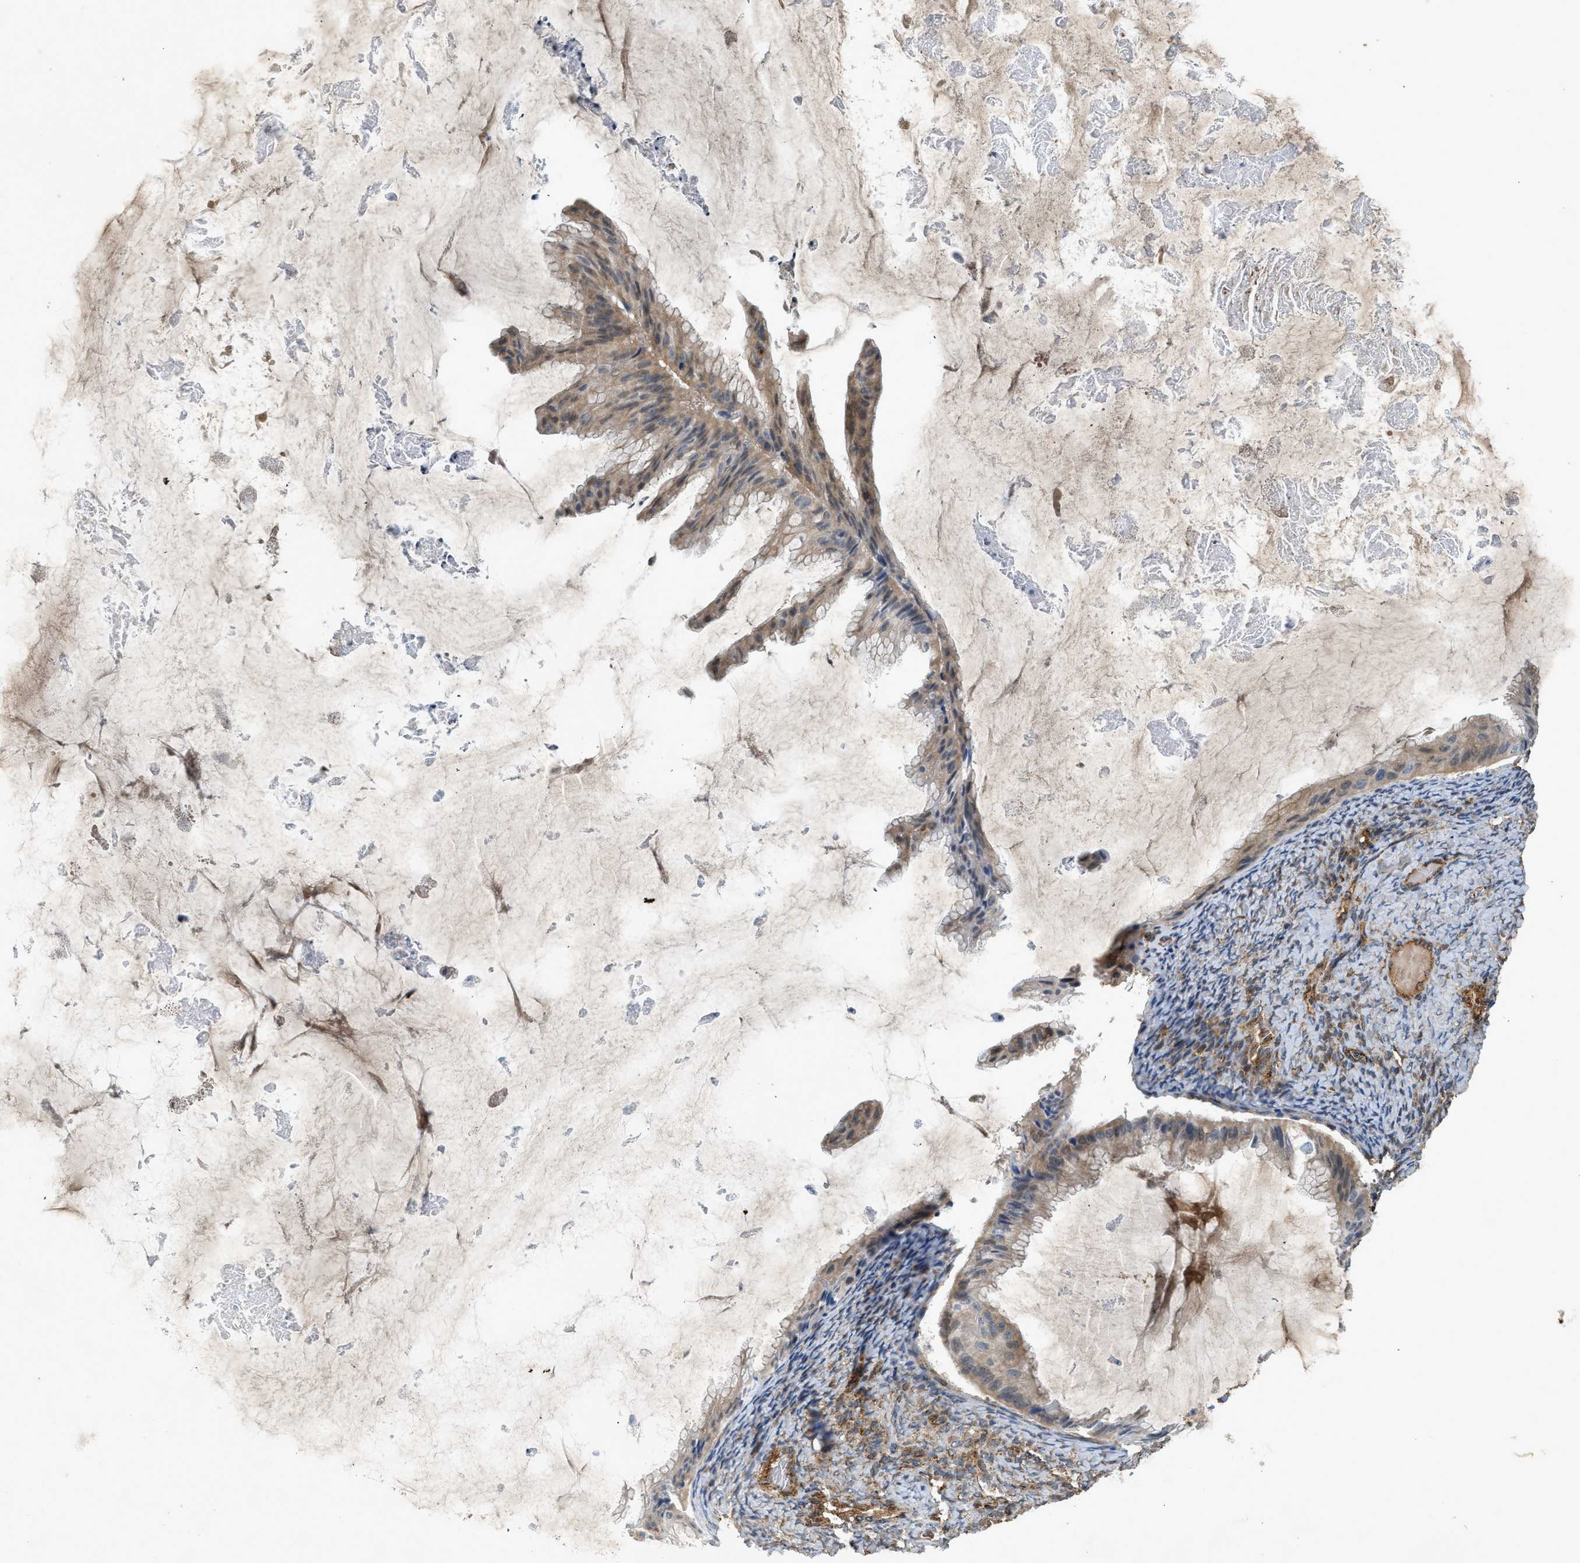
{"staining": {"intensity": "weak", "quantity": ">75%", "location": "cytoplasmic/membranous"}, "tissue": "ovarian cancer", "cell_type": "Tumor cells", "image_type": "cancer", "snomed": [{"axis": "morphology", "description": "Cystadenocarcinoma, mucinous, NOS"}, {"axis": "topography", "description": "Ovary"}], "caption": "Tumor cells demonstrate low levels of weak cytoplasmic/membranous positivity in about >75% of cells in ovarian cancer (mucinous cystadenocarcinoma).", "gene": "HIP1", "patient": {"sex": "female", "age": 61}}